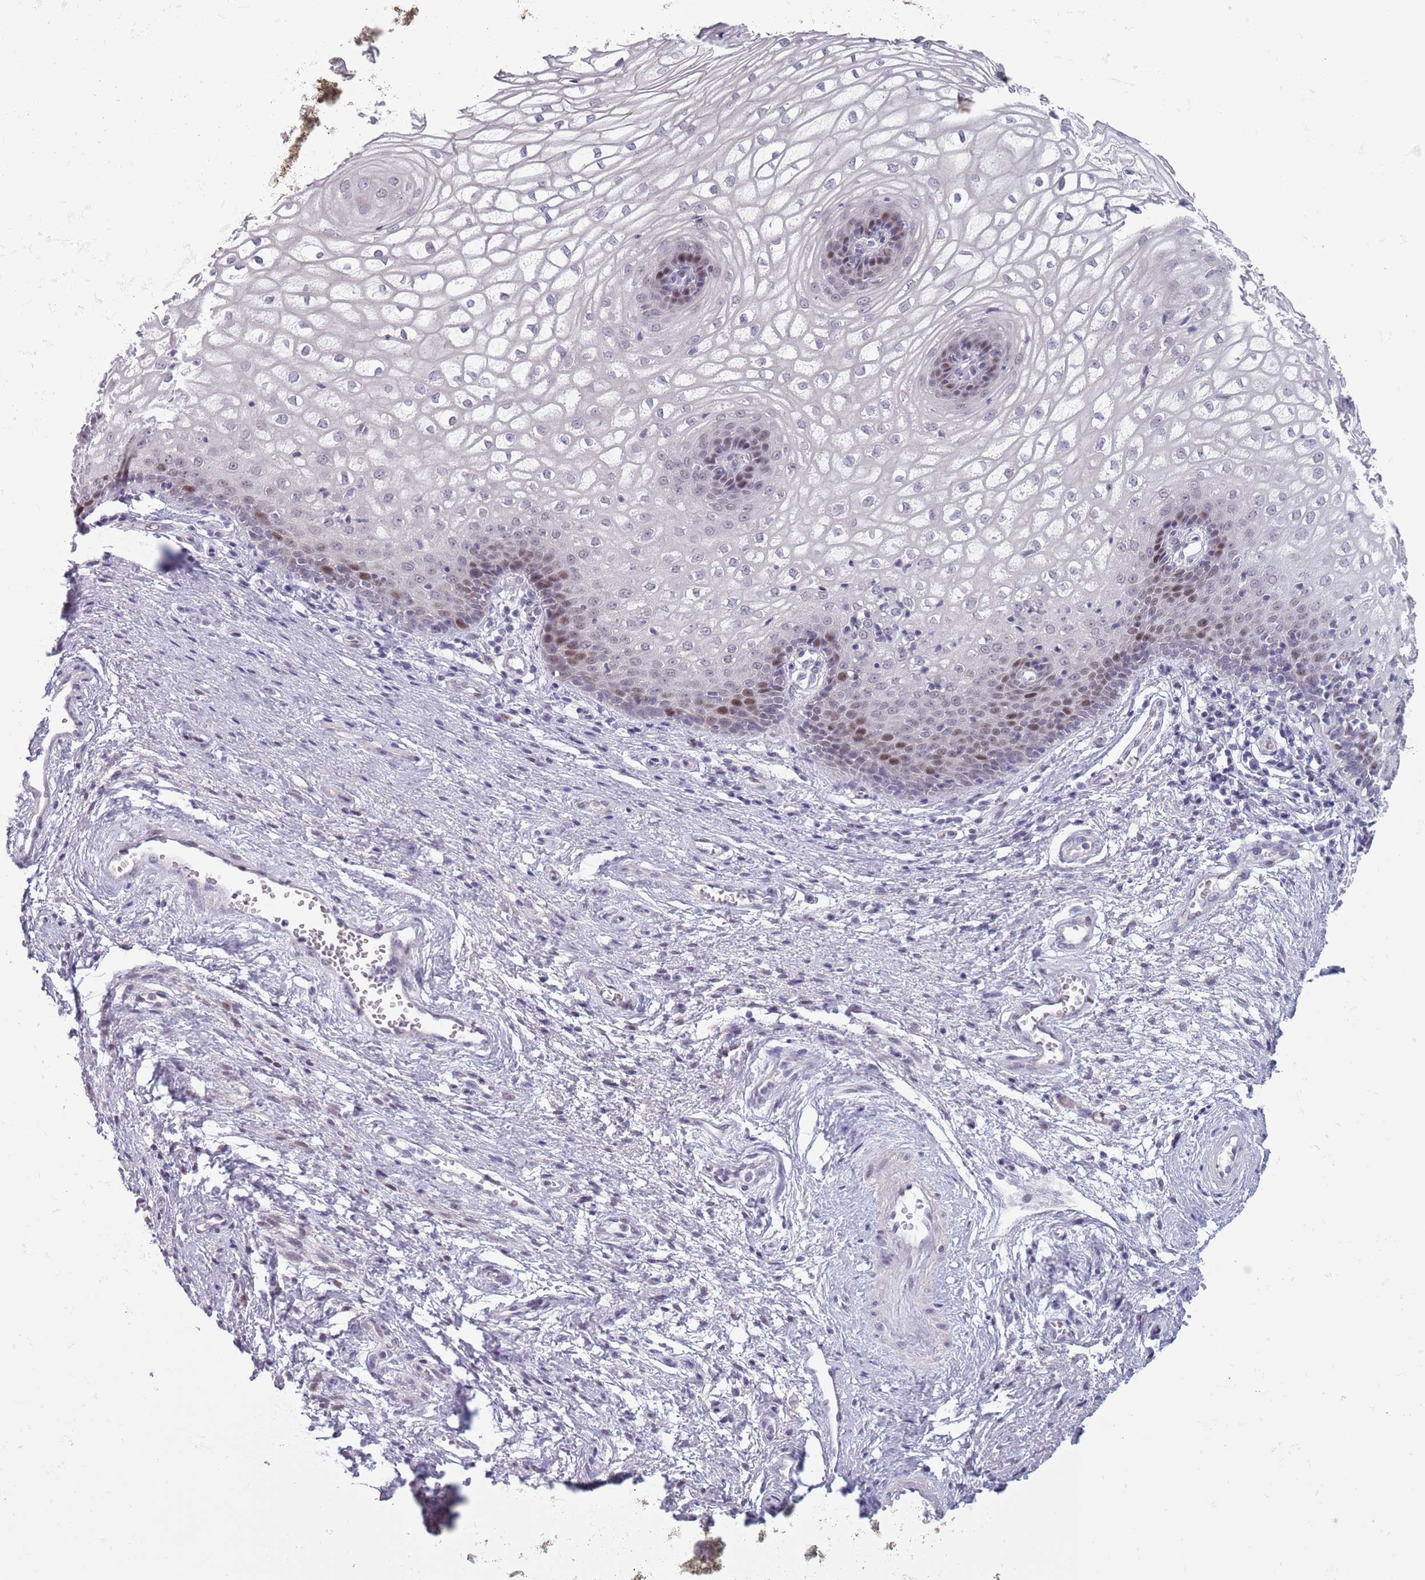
{"staining": {"intensity": "moderate", "quantity": "<25%", "location": "nuclear"}, "tissue": "vagina", "cell_type": "Squamous epithelial cells", "image_type": "normal", "snomed": [{"axis": "morphology", "description": "Normal tissue, NOS"}, {"axis": "topography", "description": "Vagina"}], "caption": "Protein staining by immunohistochemistry shows moderate nuclear staining in about <25% of squamous epithelial cells in benign vagina.", "gene": "ZKSCAN2", "patient": {"sex": "female", "age": 34}}